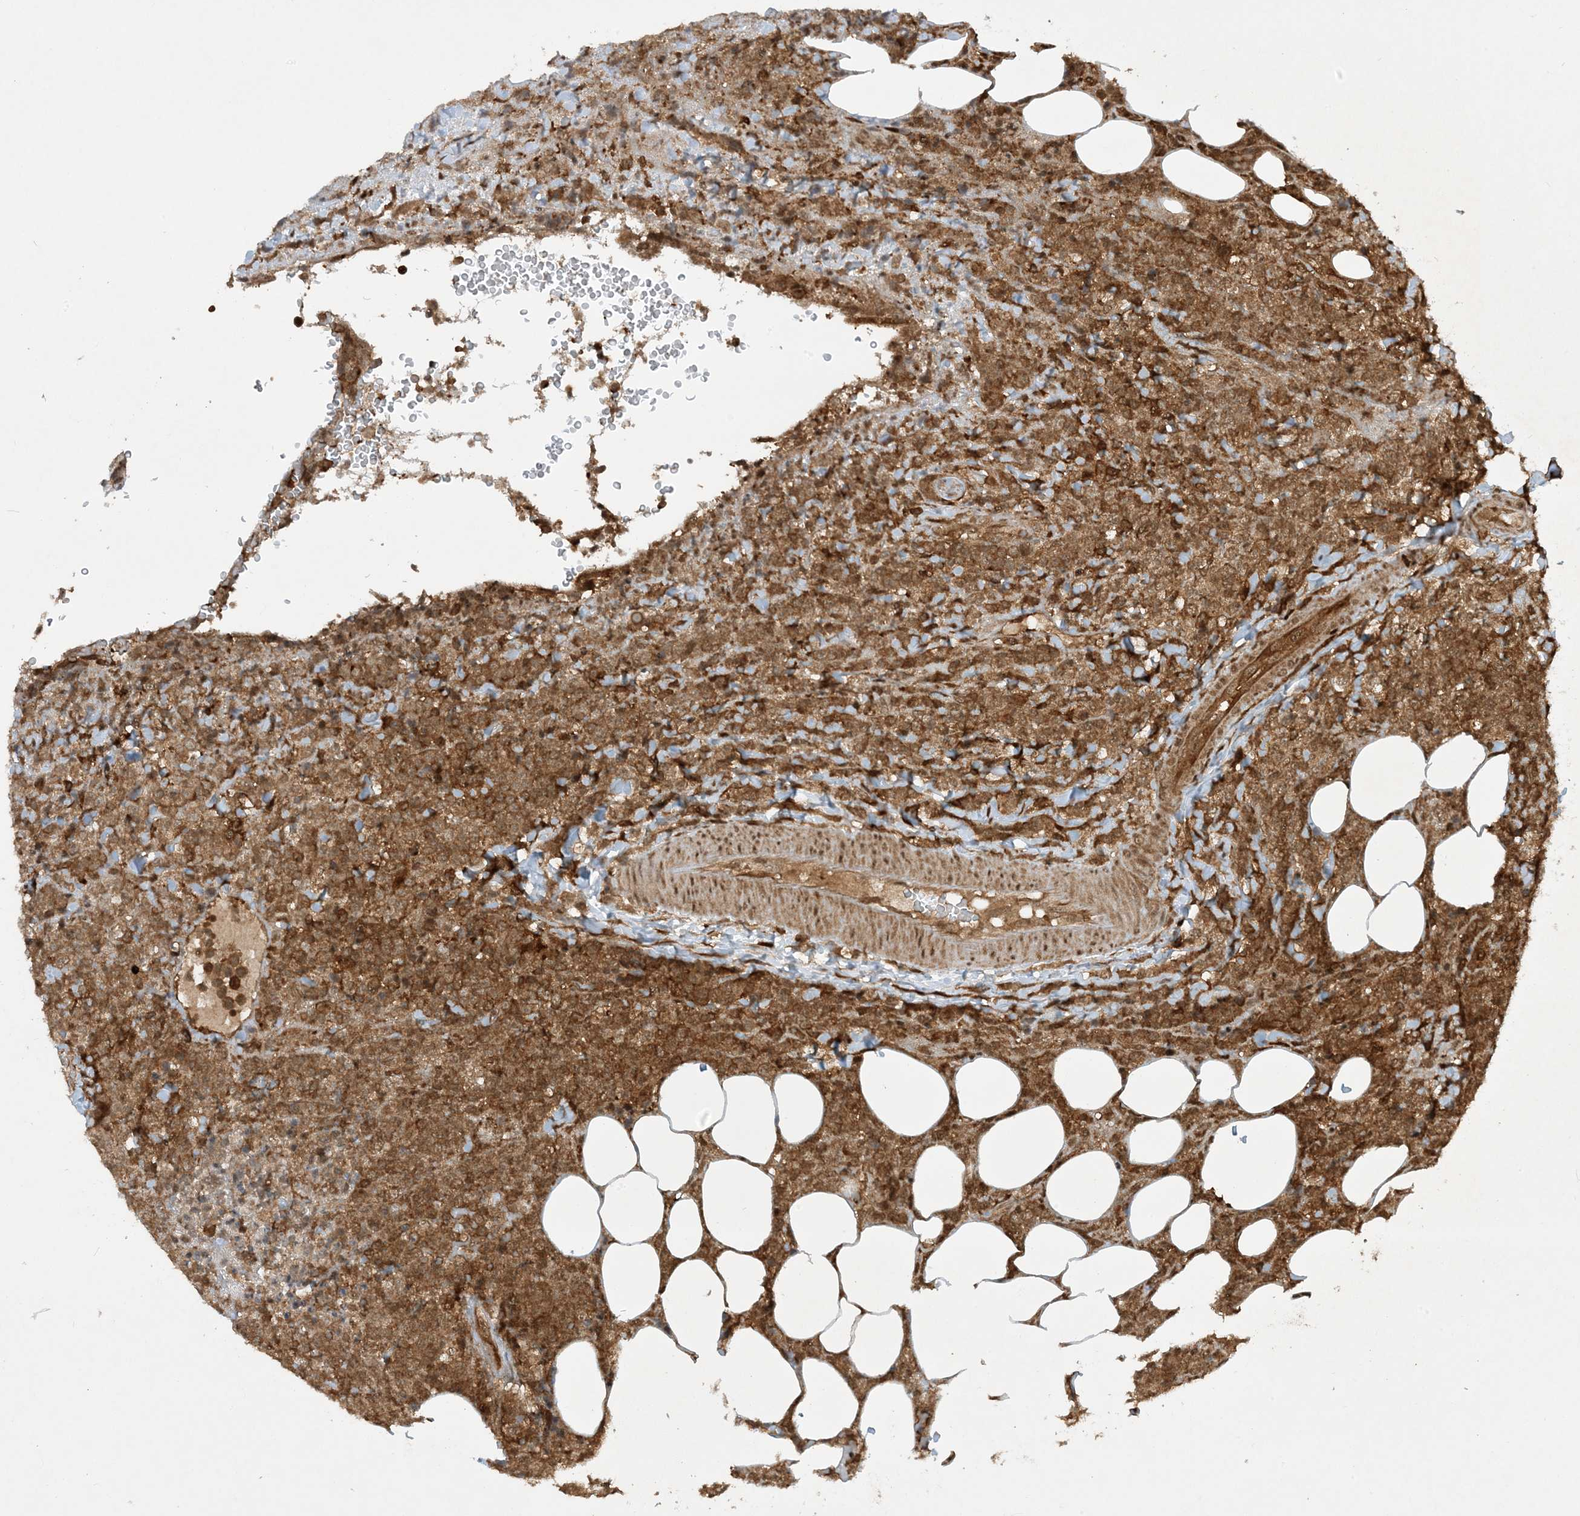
{"staining": {"intensity": "moderate", "quantity": ">75%", "location": "cytoplasmic/membranous"}, "tissue": "lymphoma", "cell_type": "Tumor cells", "image_type": "cancer", "snomed": [{"axis": "morphology", "description": "Malignant lymphoma, non-Hodgkin's type, High grade"}, {"axis": "topography", "description": "Lymph node"}], "caption": "Protein expression analysis of human malignant lymphoma, non-Hodgkin's type (high-grade) reveals moderate cytoplasmic/membranous staining in about >75% of tumor cells. (DAB (3,3'-diaminobenzidine) IHC with brightfield microscopy, high magnification).", "gene": "CERT1", "patient": {"sex": "male", "age": 13}}